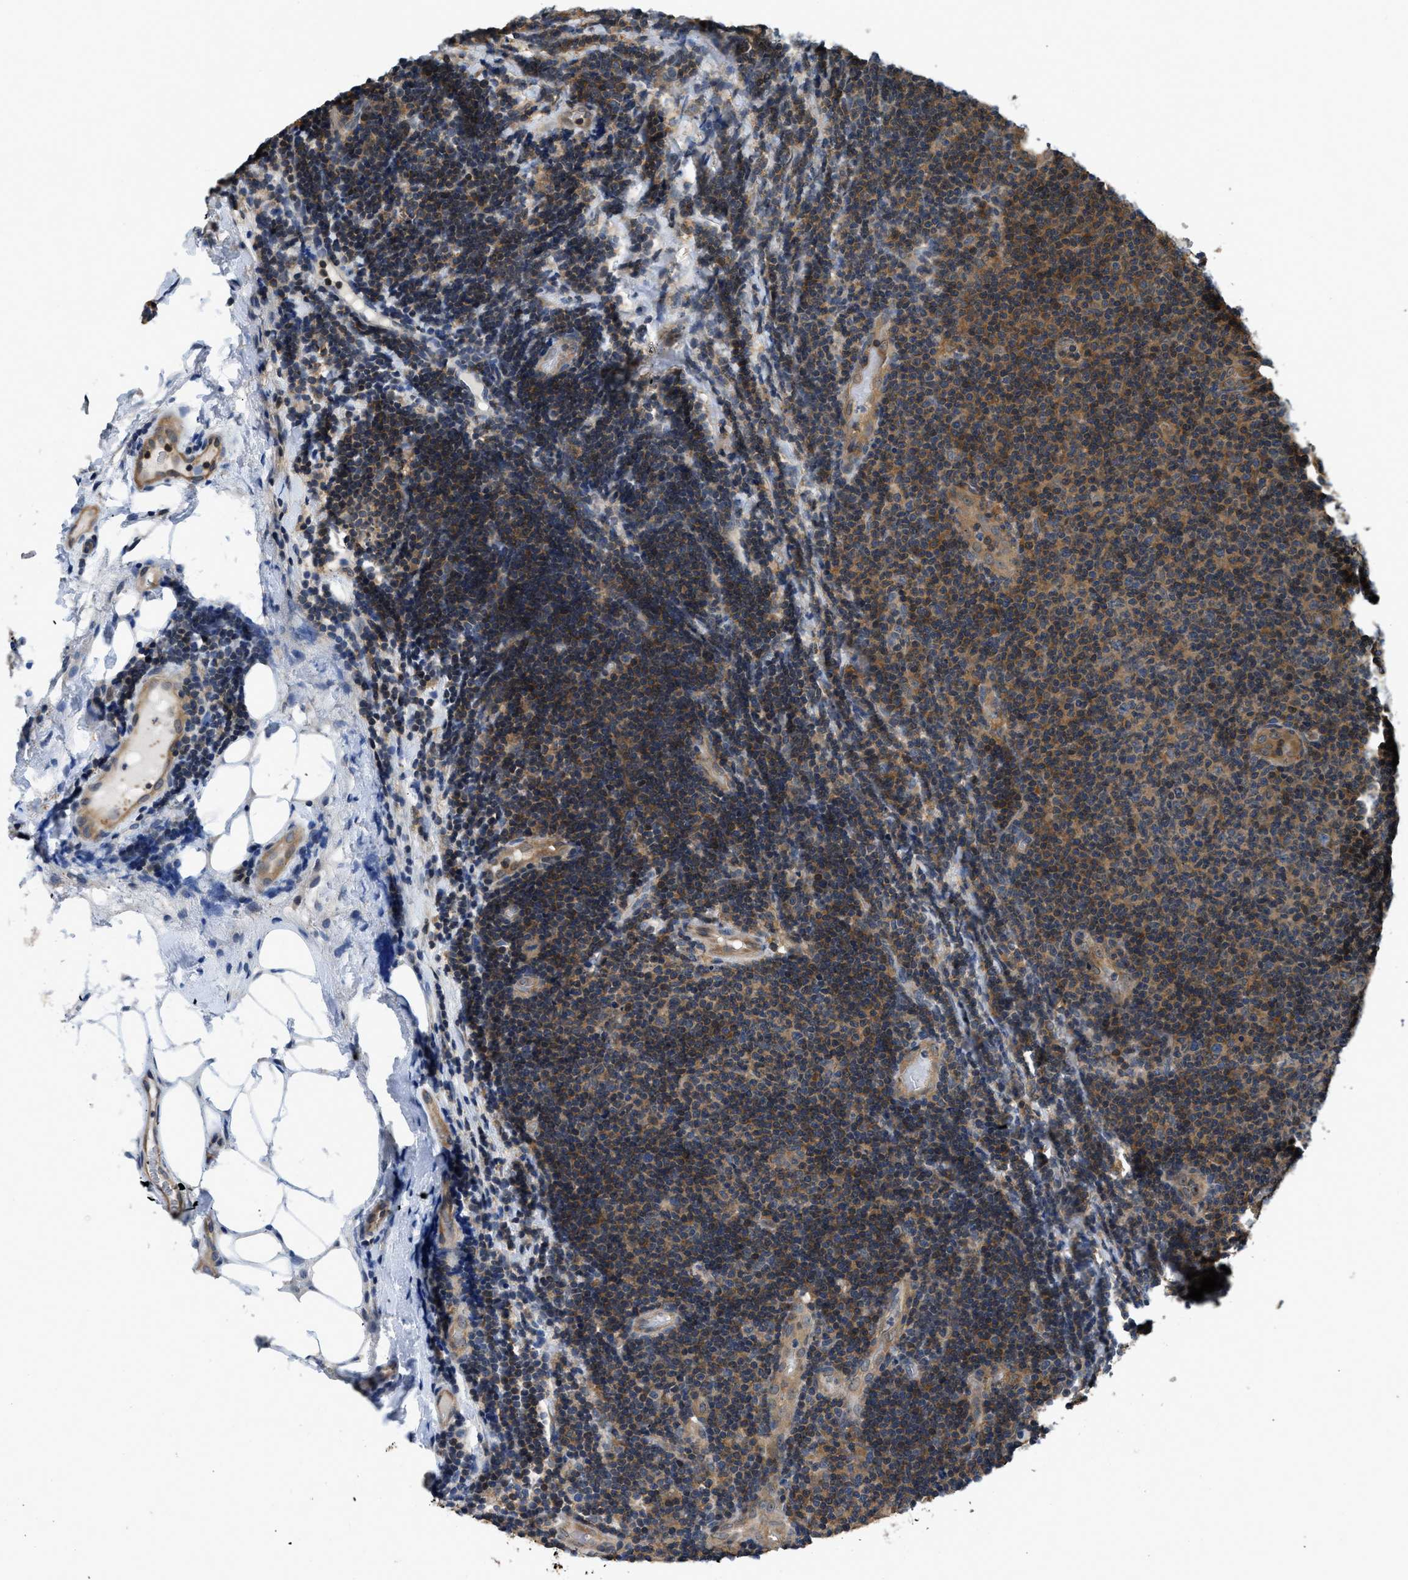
{"staining": {"intensity": "moderate", "quantity": "25%-75%", "location": "cytoplasmic/membranous"}, "tissue": "lymphoma", "cell_type": "Tumor cells", "image_type": "cancer", "snomed": [{"axis": "morphology", "description": "Malignant lymphoma, non-Hodgkin's type, Low grade"}, {"axis": "topography", "description": "Lymph node"}], "caption": "Malignant lymphoma, non-Hodgkin's type (low-grade) was stained to show a protein in brown. There is medium levels of moderate cytoplasmic/membranous staining in approximately 25%-75% of tumor cells.", "gene": "TES", "patient": {"sex": "male", "age": 83}}